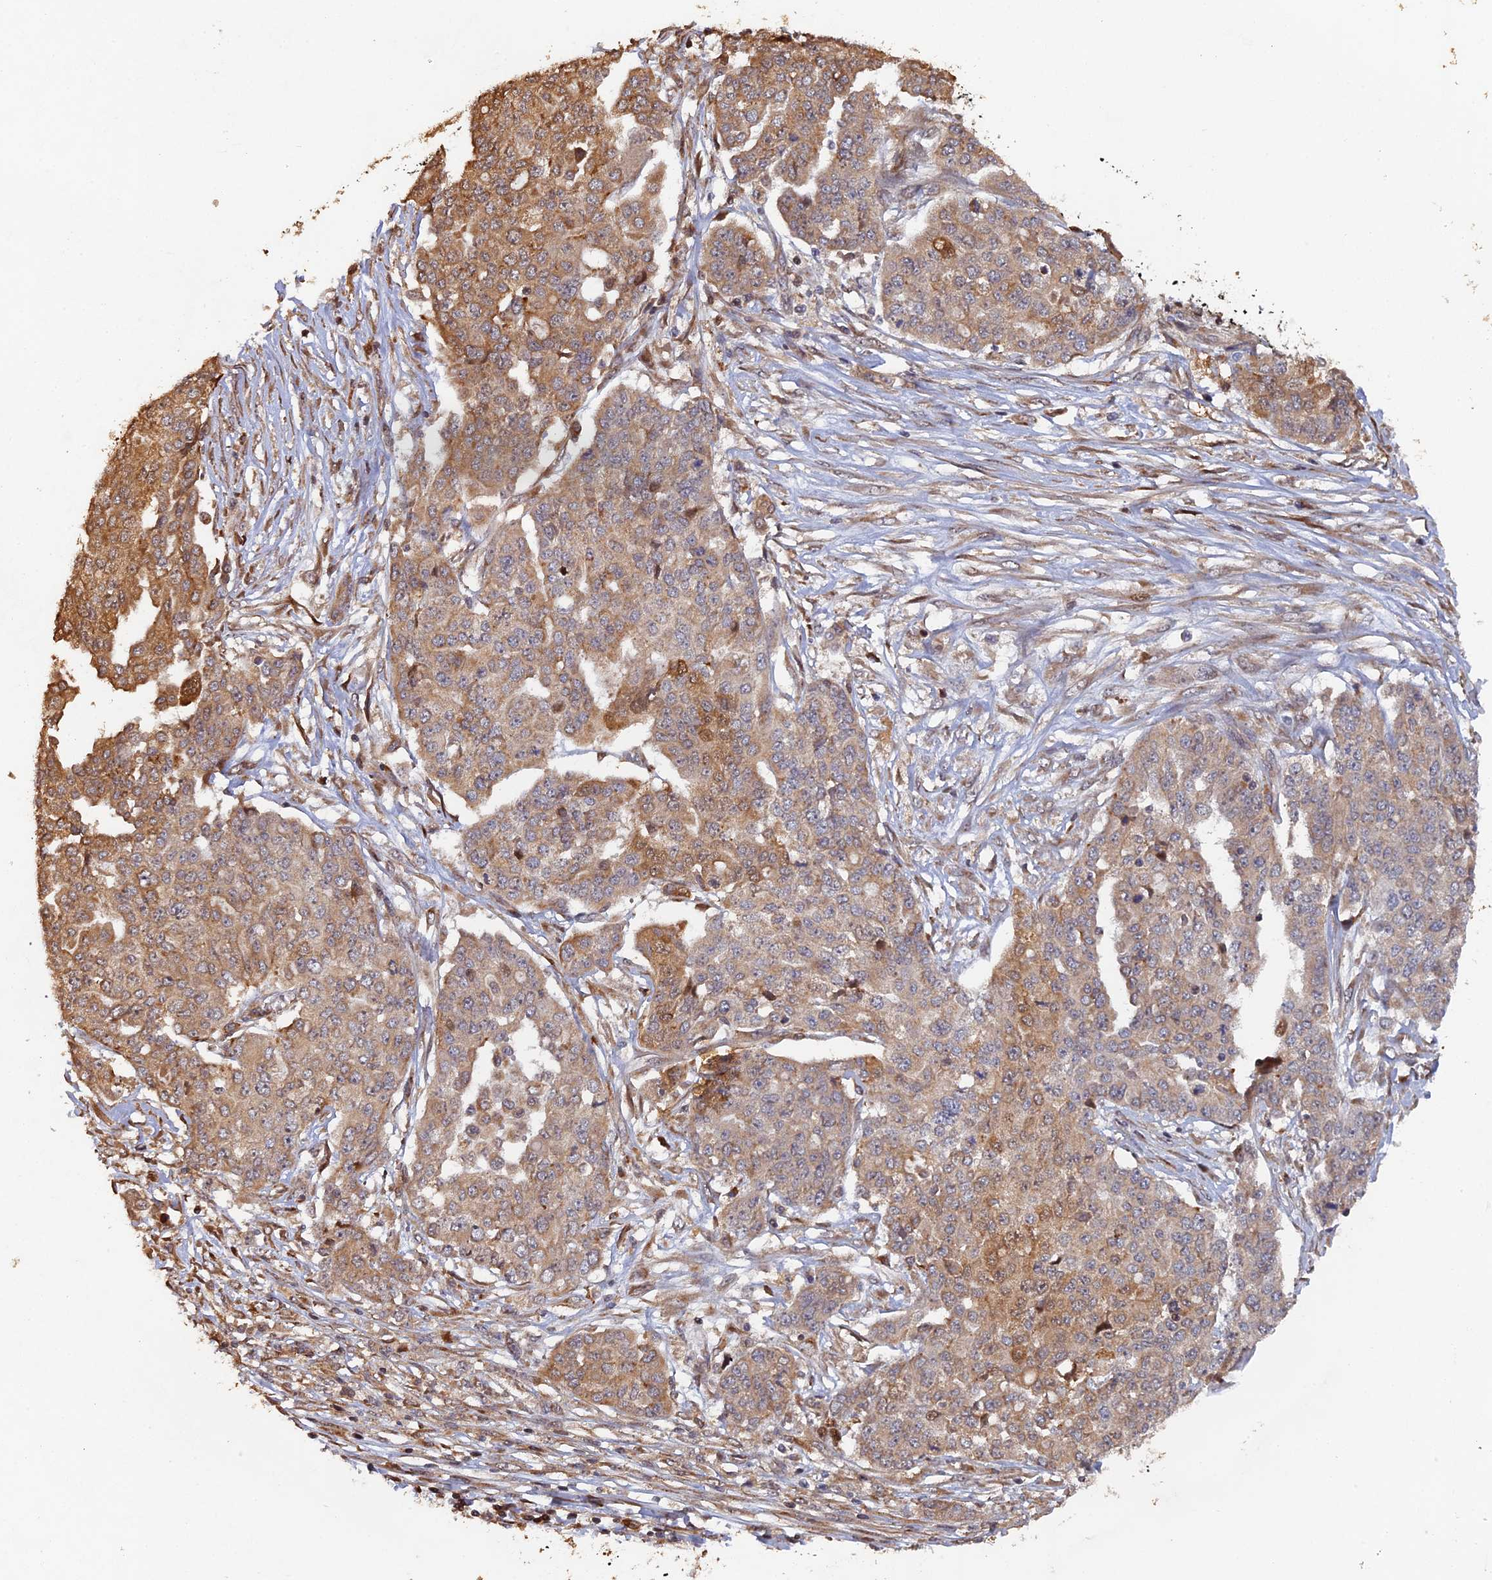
{"staining": {"intensity": "moderate", "quantity": "25%-75%", "location": "cytoplasmic/membranous"}, "tissue": "ovarian cancer", "cell_type": "Tumor cells", "image_type": "cancer", "snomed": [{"axis": "morphology", "description": "Cystadenocarcinoma, serous, NOS"}, {"axis": "topography", "description": "Soft tissue"}, {"axis": "topography", "description": "Ovary"}], "caption": "Approximately 25%-75% of tumor cells in ovarian serous cystadenocarcinoma show moderate cytoplasmic/membranous protein expression as visualized by brown immunohistochemical staining.", "gene": "VPS37C", "patient": {"sex": "female", "age": 57}}